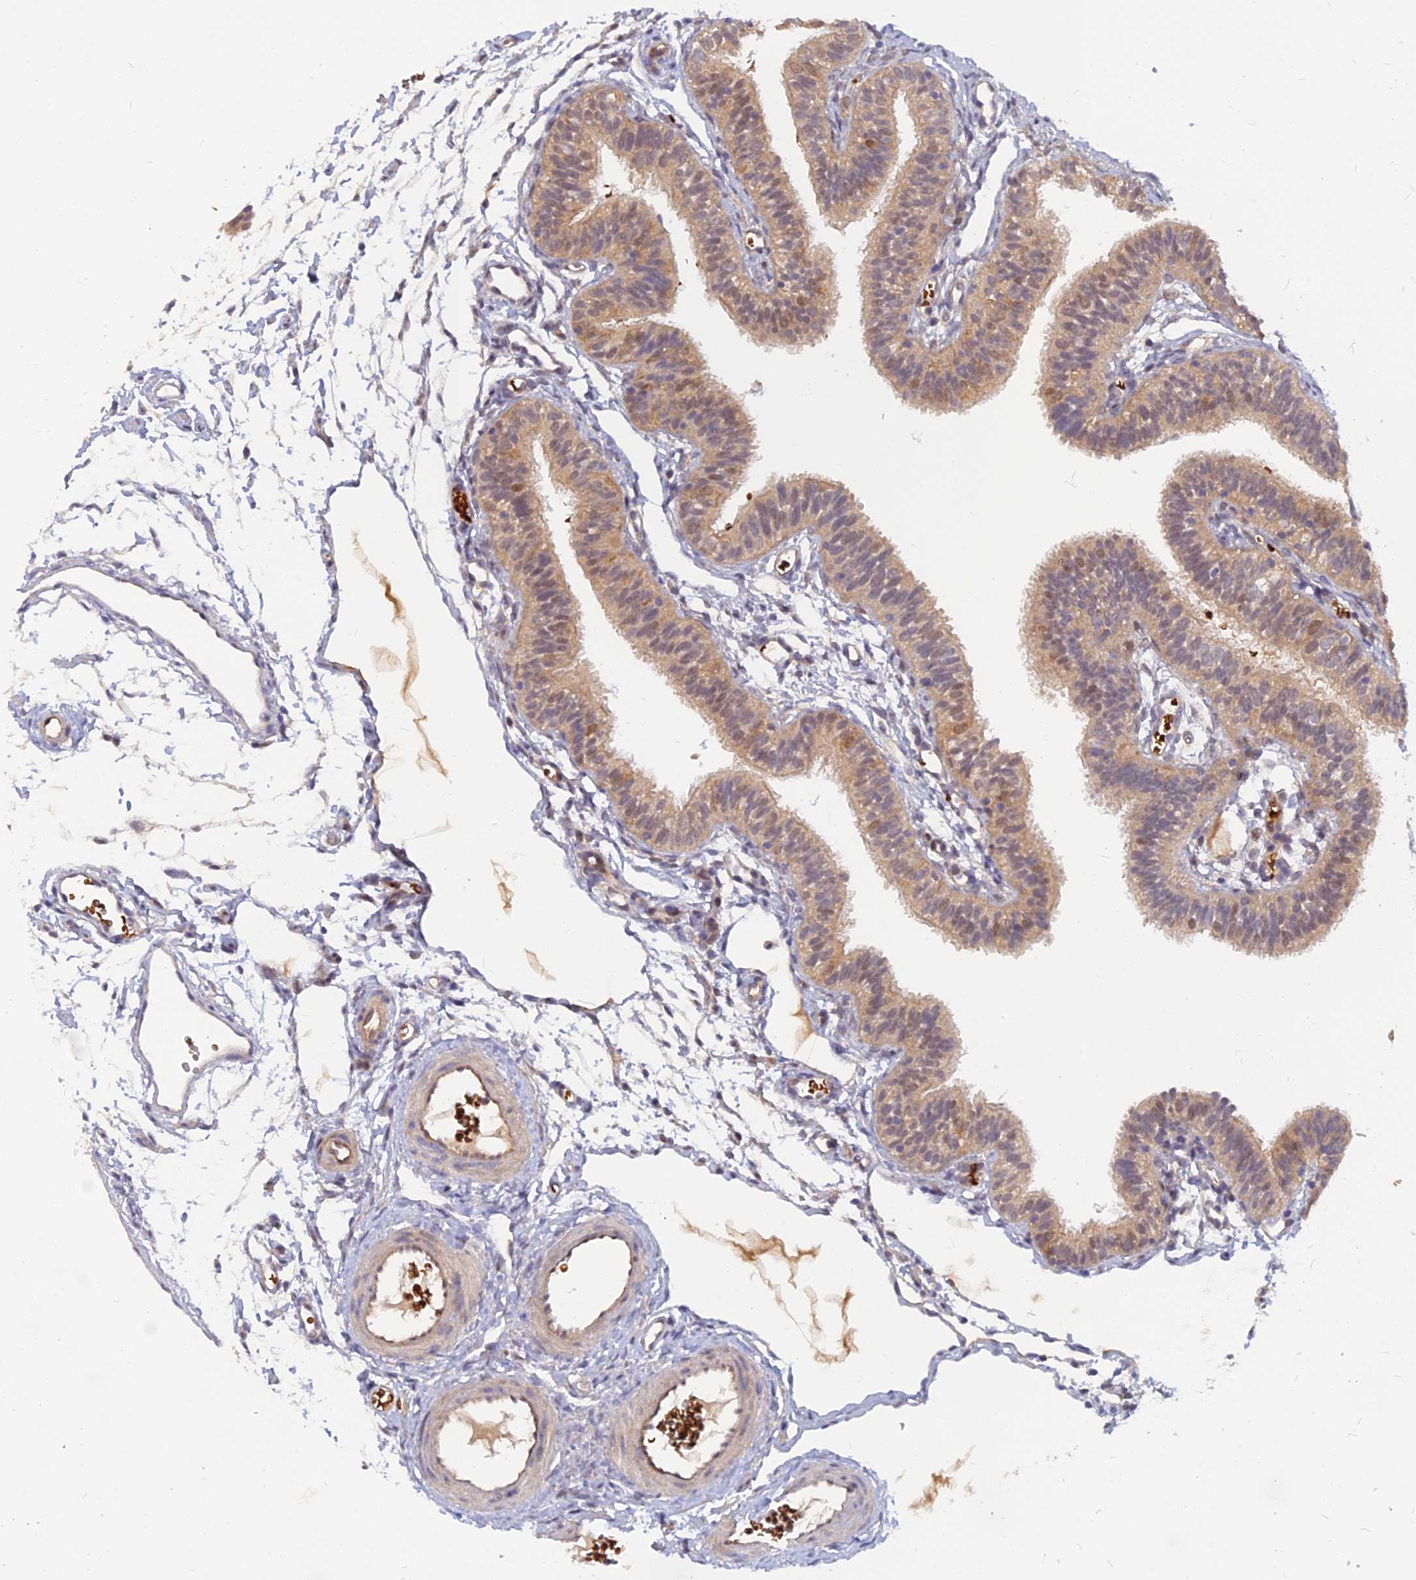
{"staining": {"intensity": "moderate", "quantity": ">75%", "location": "cytoplasmic/membranous,nuclear"}, "tissue": "fallopian tube", "cell_type": "Glandular cells", "image_type": "normal", "snomed": [{"axis": "morphology", "description": "Normal tissue, NOS"}, {"axis": "topography", "description": "Fallopian tube"}], "caption": "The micrograph reveals a brown stain indicating the presence of a protein in the cytoplasmic/membranous,nuclear of glandular cells in fallopian tube. The protein is shown in brown color, while the nuclei are stained blue.", "gene": "ARL2BP", "patient": {"sex": "female", "age": 35}}